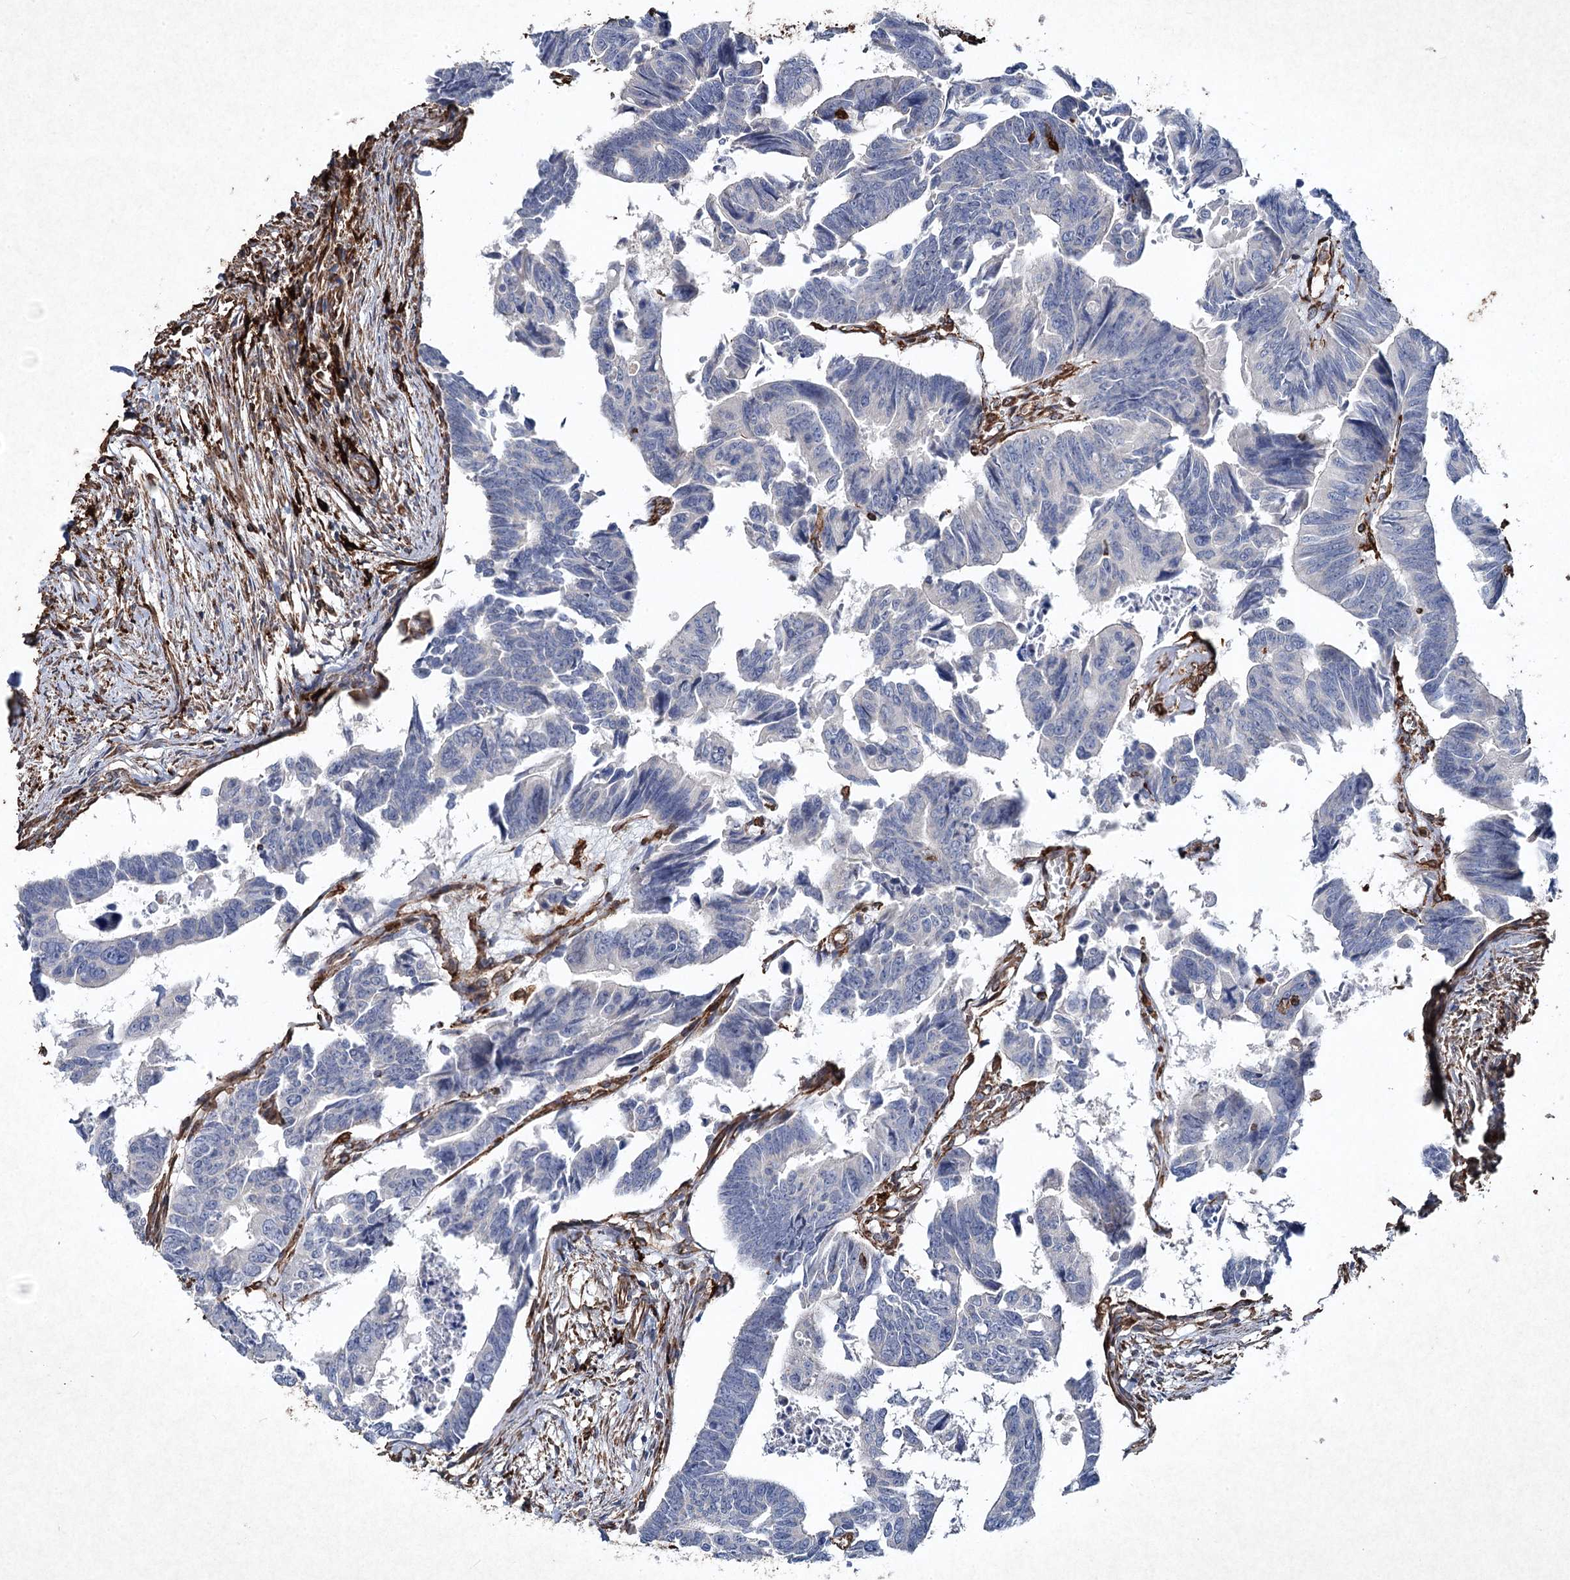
{"staining": {"intensity": "negative", "quantity": "none", "location": "none"}, "tissue": "colorectal cancer", "cell_type": "Tumor cells", "image_type": "cancer", "snomed": [{"axis": "morphology", "description": "Adenocarcinoma, NOS"}, {"axis": "topography", "description": "Rectum"}], "caption": "Tumor cells are negative for protein expression in human colorectal cancer. (Stains: DAB (3,3'-diaminobenzidine) immunohistochemistry with hematoxylin counter stain, Microscopy: brightfield microscopy at high magnification).", "gene": "CLEC4M", "patient": {"sex": "female", "age": 65}}